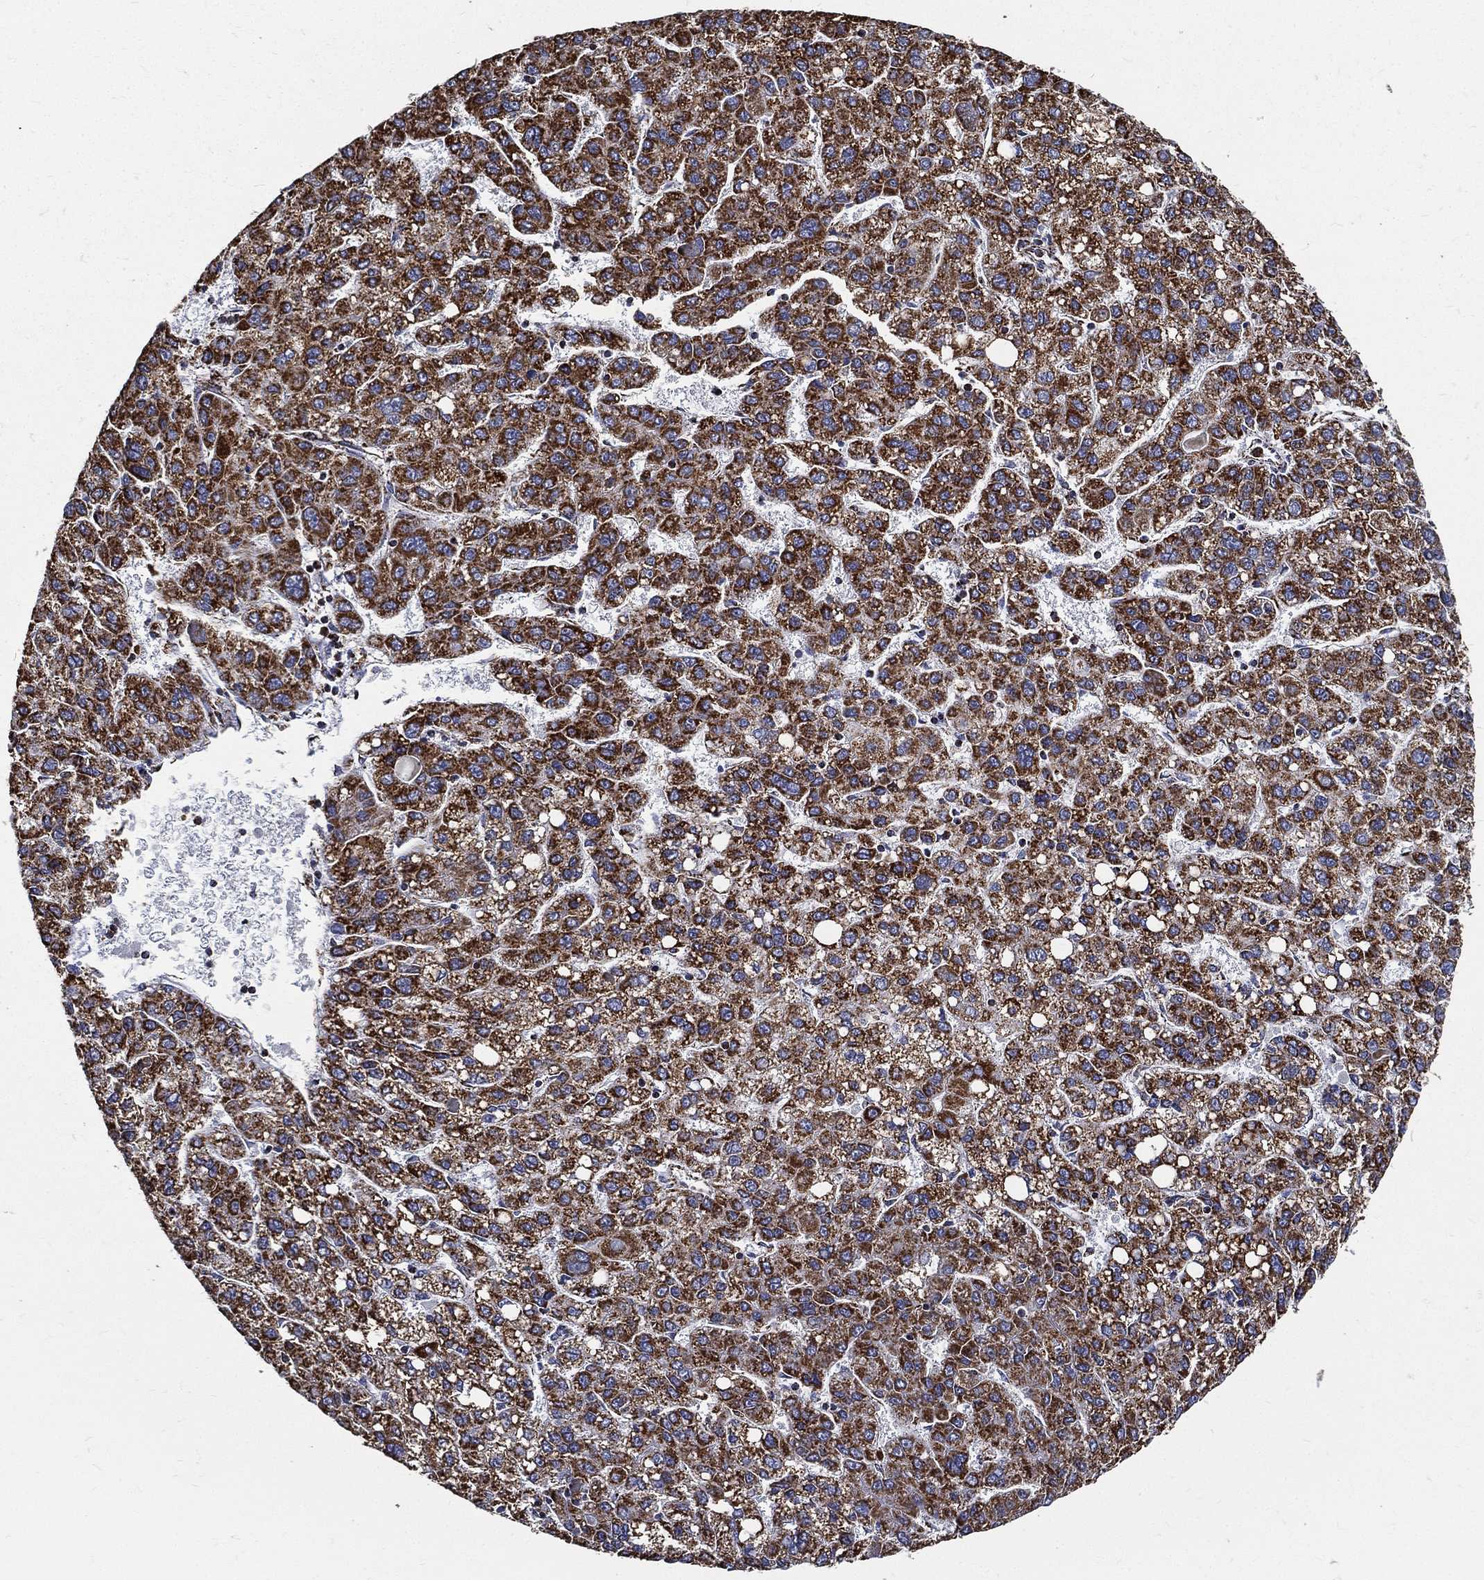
{"staining": {"intensity": "strong", "quantity": ">75%", "location": "cytoplasmic/membranous"}, "tissue": "liver cancer", "cell_type": "Tumor cells", "image_type": "cancer", "snomed": [{"axis": "morphology", "description": "Carcinoma, Hepatocellular, NOS"}, {"axis": "topography", "description": "Liver"}], "caption": "Hepatocellular carcinoma (liver) tissue displays strong cytoplasmic/membranous staining in approximately >75% of tumor cells (Brightfield microscopy of DAB IHC at high magnification).", "gene": "NDUFAB1", "patient": {"sex": "female", "age": 82}}